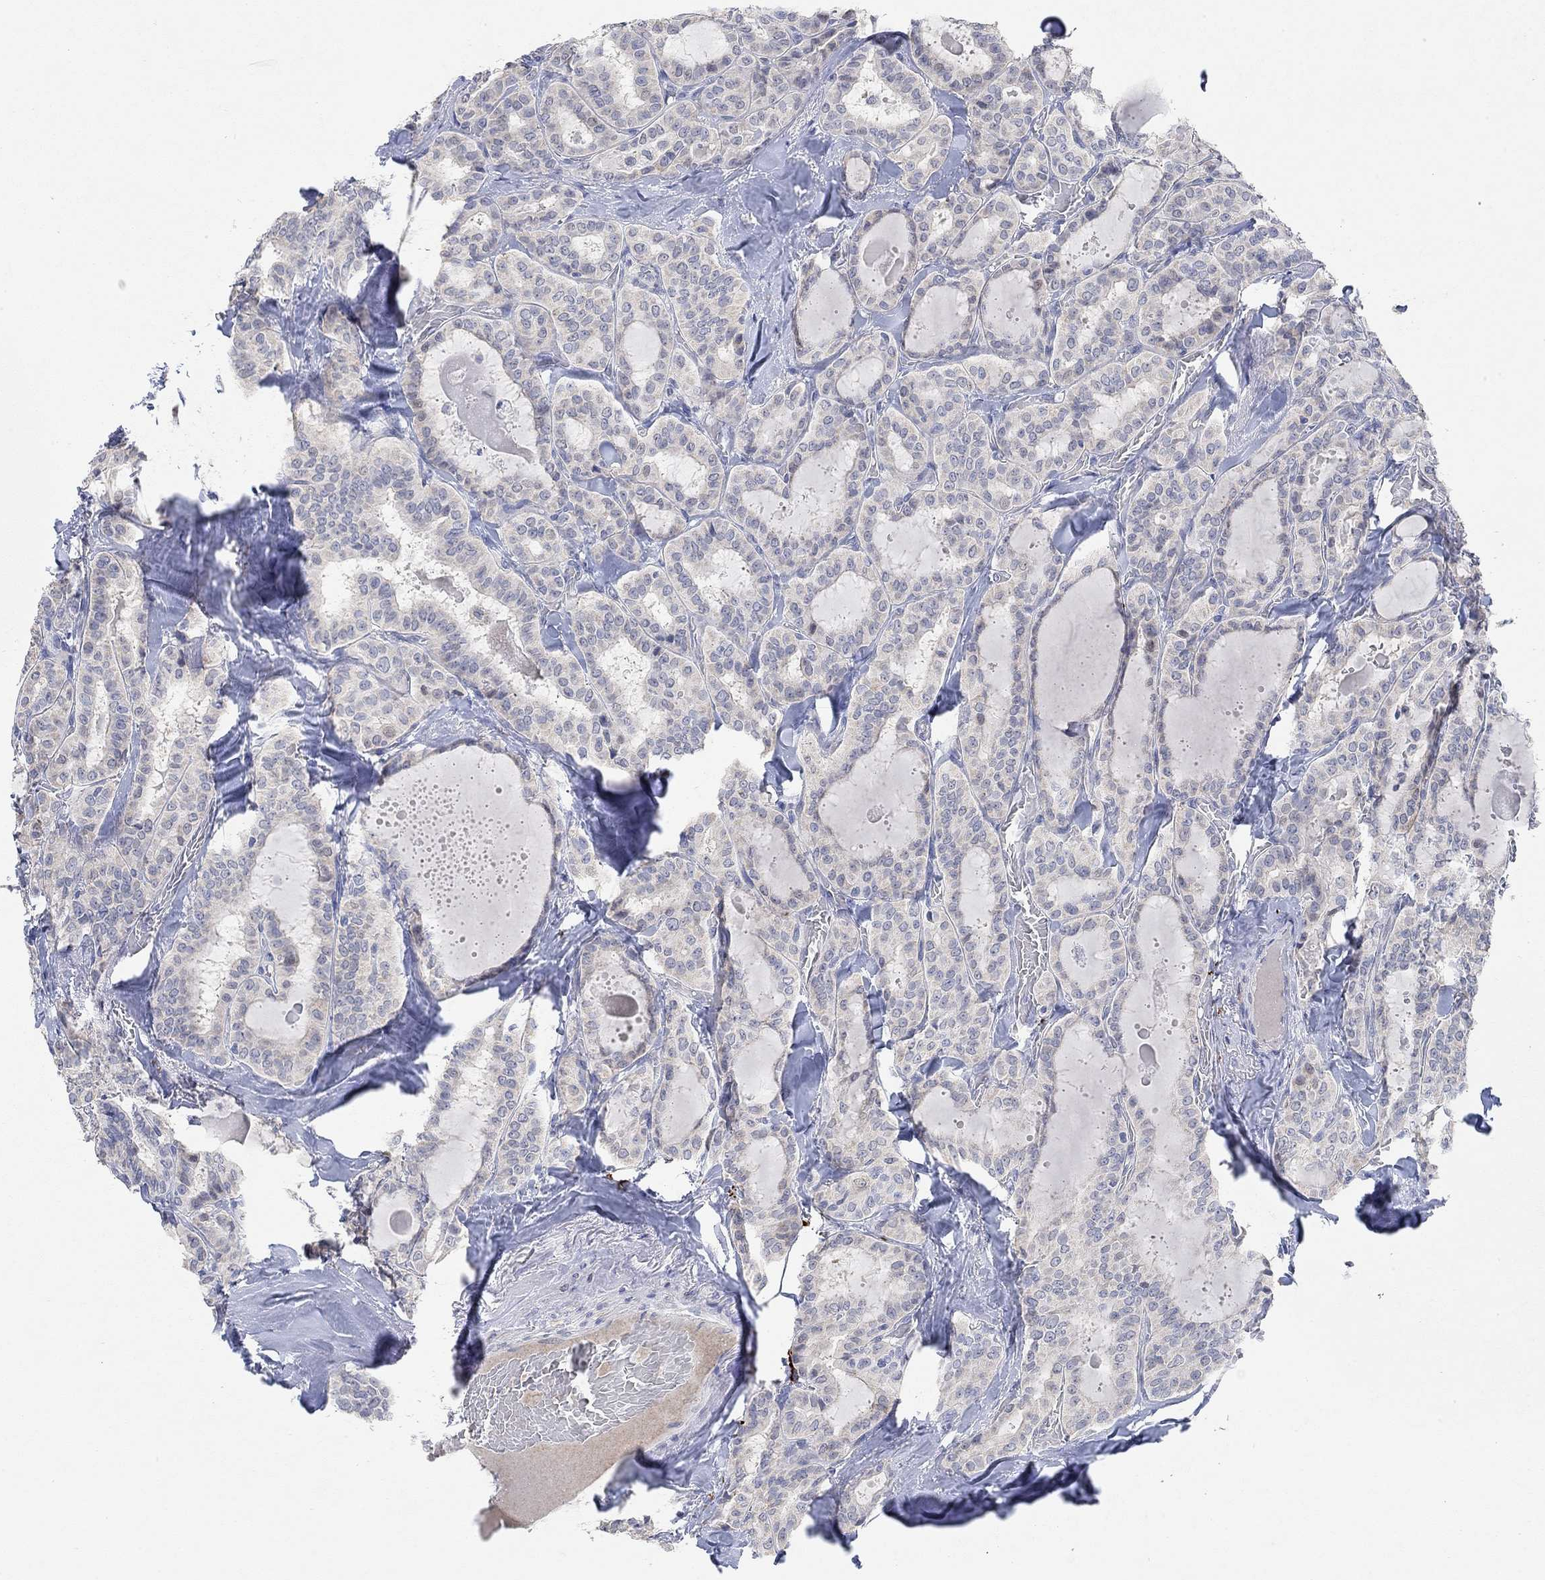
{"staining": {"intensity": "negative", "quantity": "none", "location": "none"}, "tissue": "thyroid cancer", "cell_type": "Tumor cells", "image_type": "cancer", "snomed": [{"axis": "morphology", "description": "Papillary adenocarcinoma, NOS"}, {"axis": "topography", "description": "Thyroid gland"}], "caption": "The photomicrograph demonstrates no staining of tumor cells in thyroid cancer.", "gene": "VAT1L", "patient": {"sex": "female", "age": 39}}